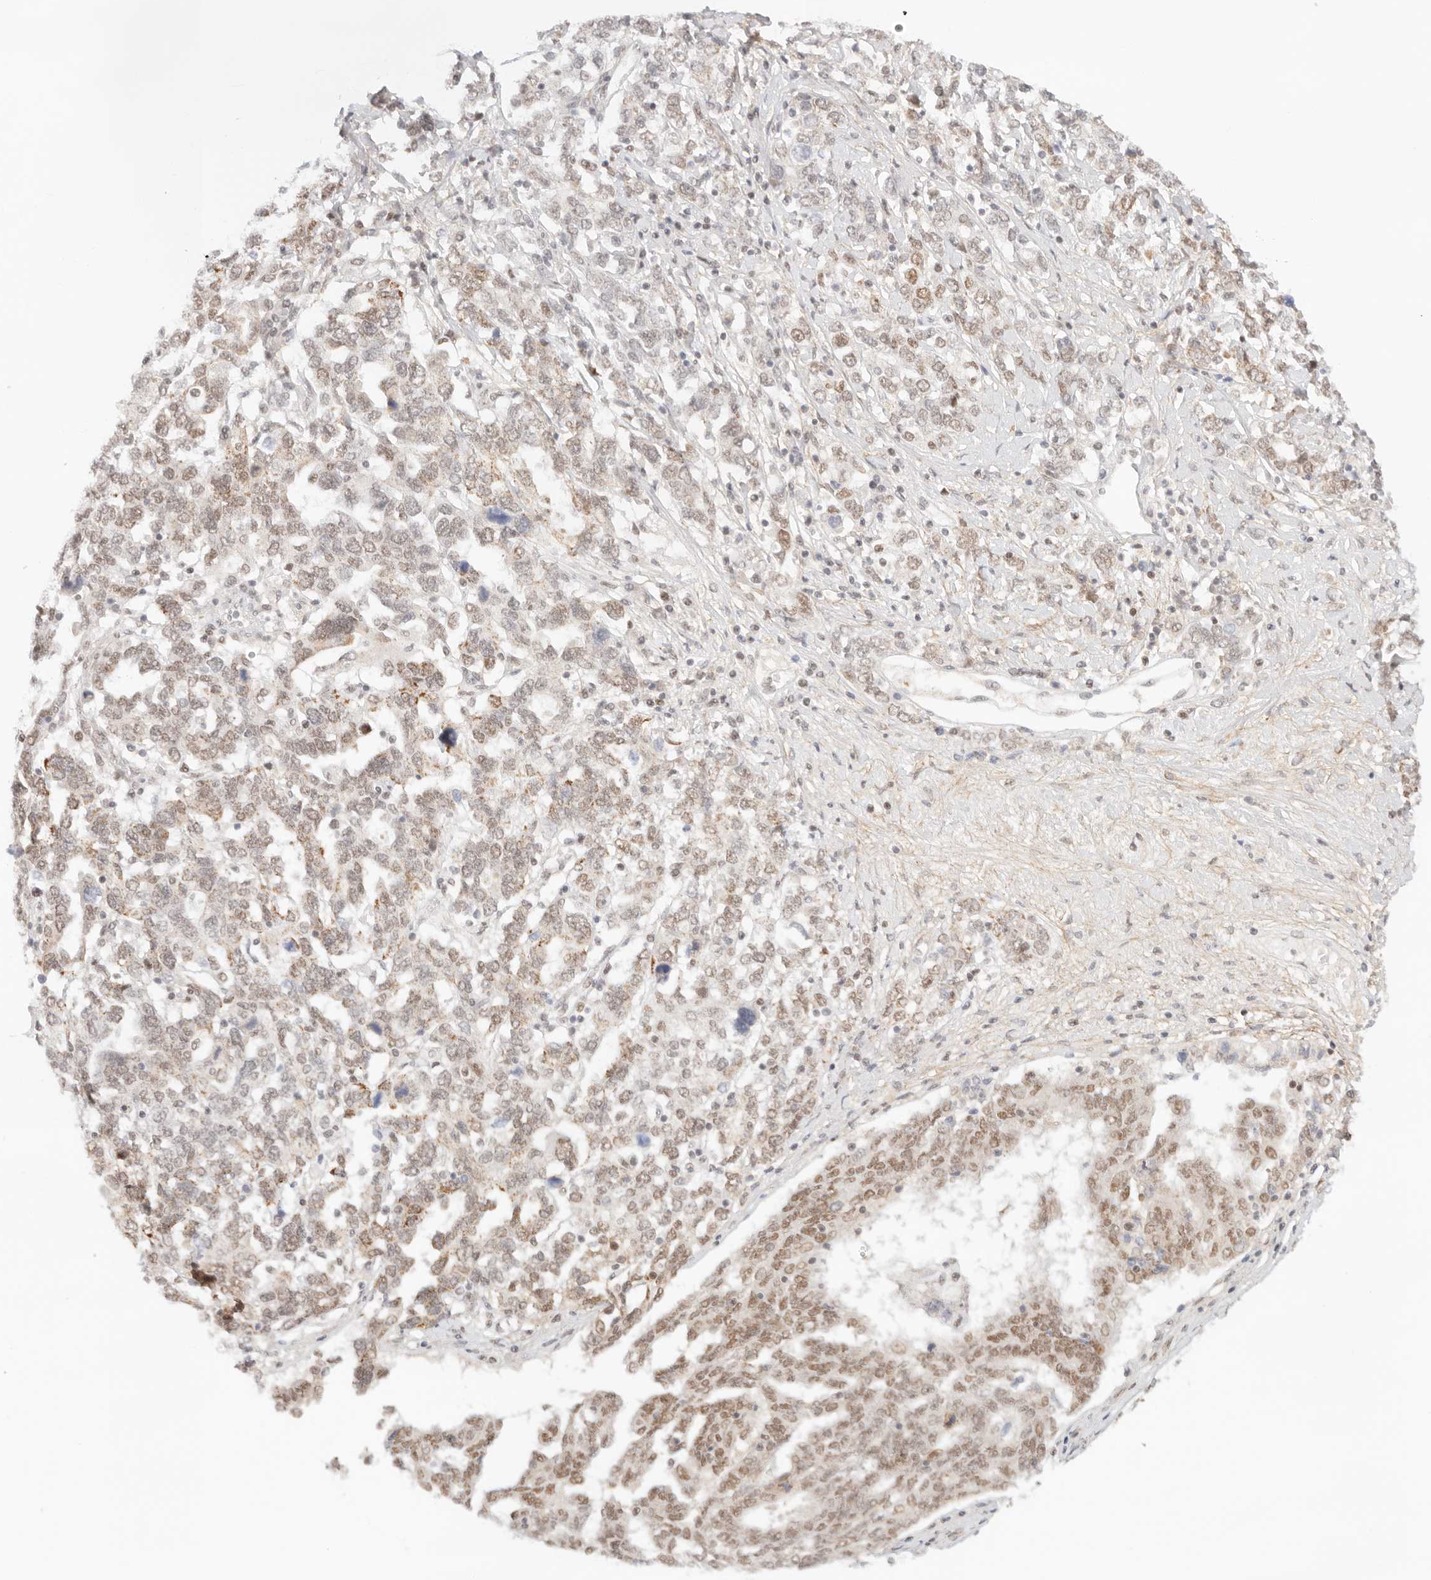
{"staining": {"intensity": "moderate", "quantity": "25%-75%", "location": "nuclear"}, "tissue": "ovarian cancer", "cell_type": "Tumor cells", "image_type": "cancer", "snomed": [{"axis": "morphology", "description": "Carcinoma, endometroid"}, {"axis": "topography", "description": "Ovary"}], "caption": "Immunohistochemistry (IHC) of human ovarian cancer (endometroid carcinoma) displays medium levels of moderate nuclear positivity in approximately 25%-75% of tumor cells.", "gene": "GTF2E2", "patient": {"sex": "female", "age": 62}}